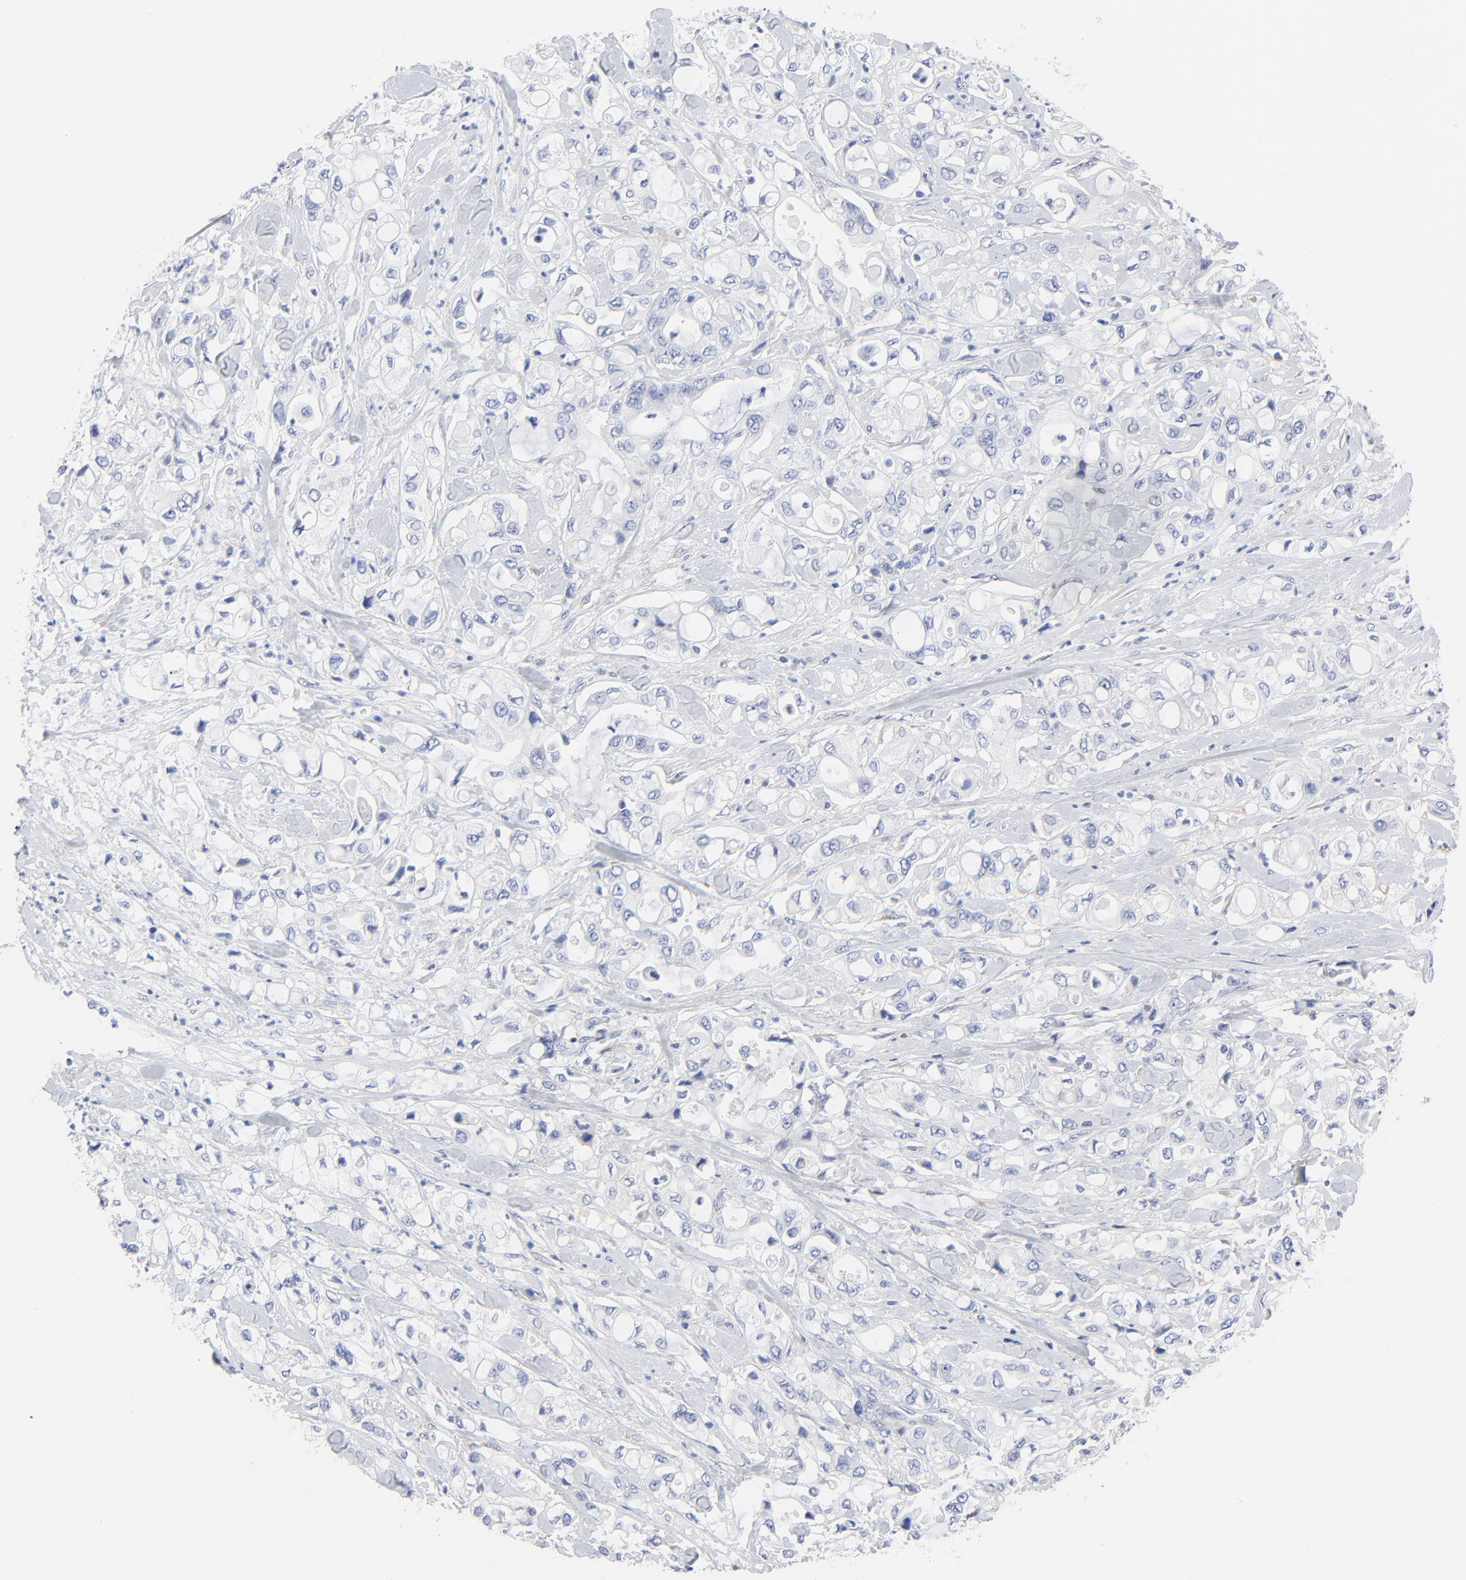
{"staining": {"intensity": "negative", "quantity": "none", "location": "none"}, "tissue": "pancreatic cancer", "cell_type": "Tumor cells", "image_type": "cancer", "snomed": [{"axis": "morphology", "description": "Adenocarcinoma, NOS"}, {"axis": "topography", "description": "Pancreas"}], "caption": "Immunohistochemistry (IHC) photomicrograph of neoplastic tissue: pancreatic cancer stained with DAB (3,3'-diaminobenzidine) demonstrates no significant protein staining in tumor cells.", "gene": "STAT2", "patient": {"sex": "male", "age": 70}}